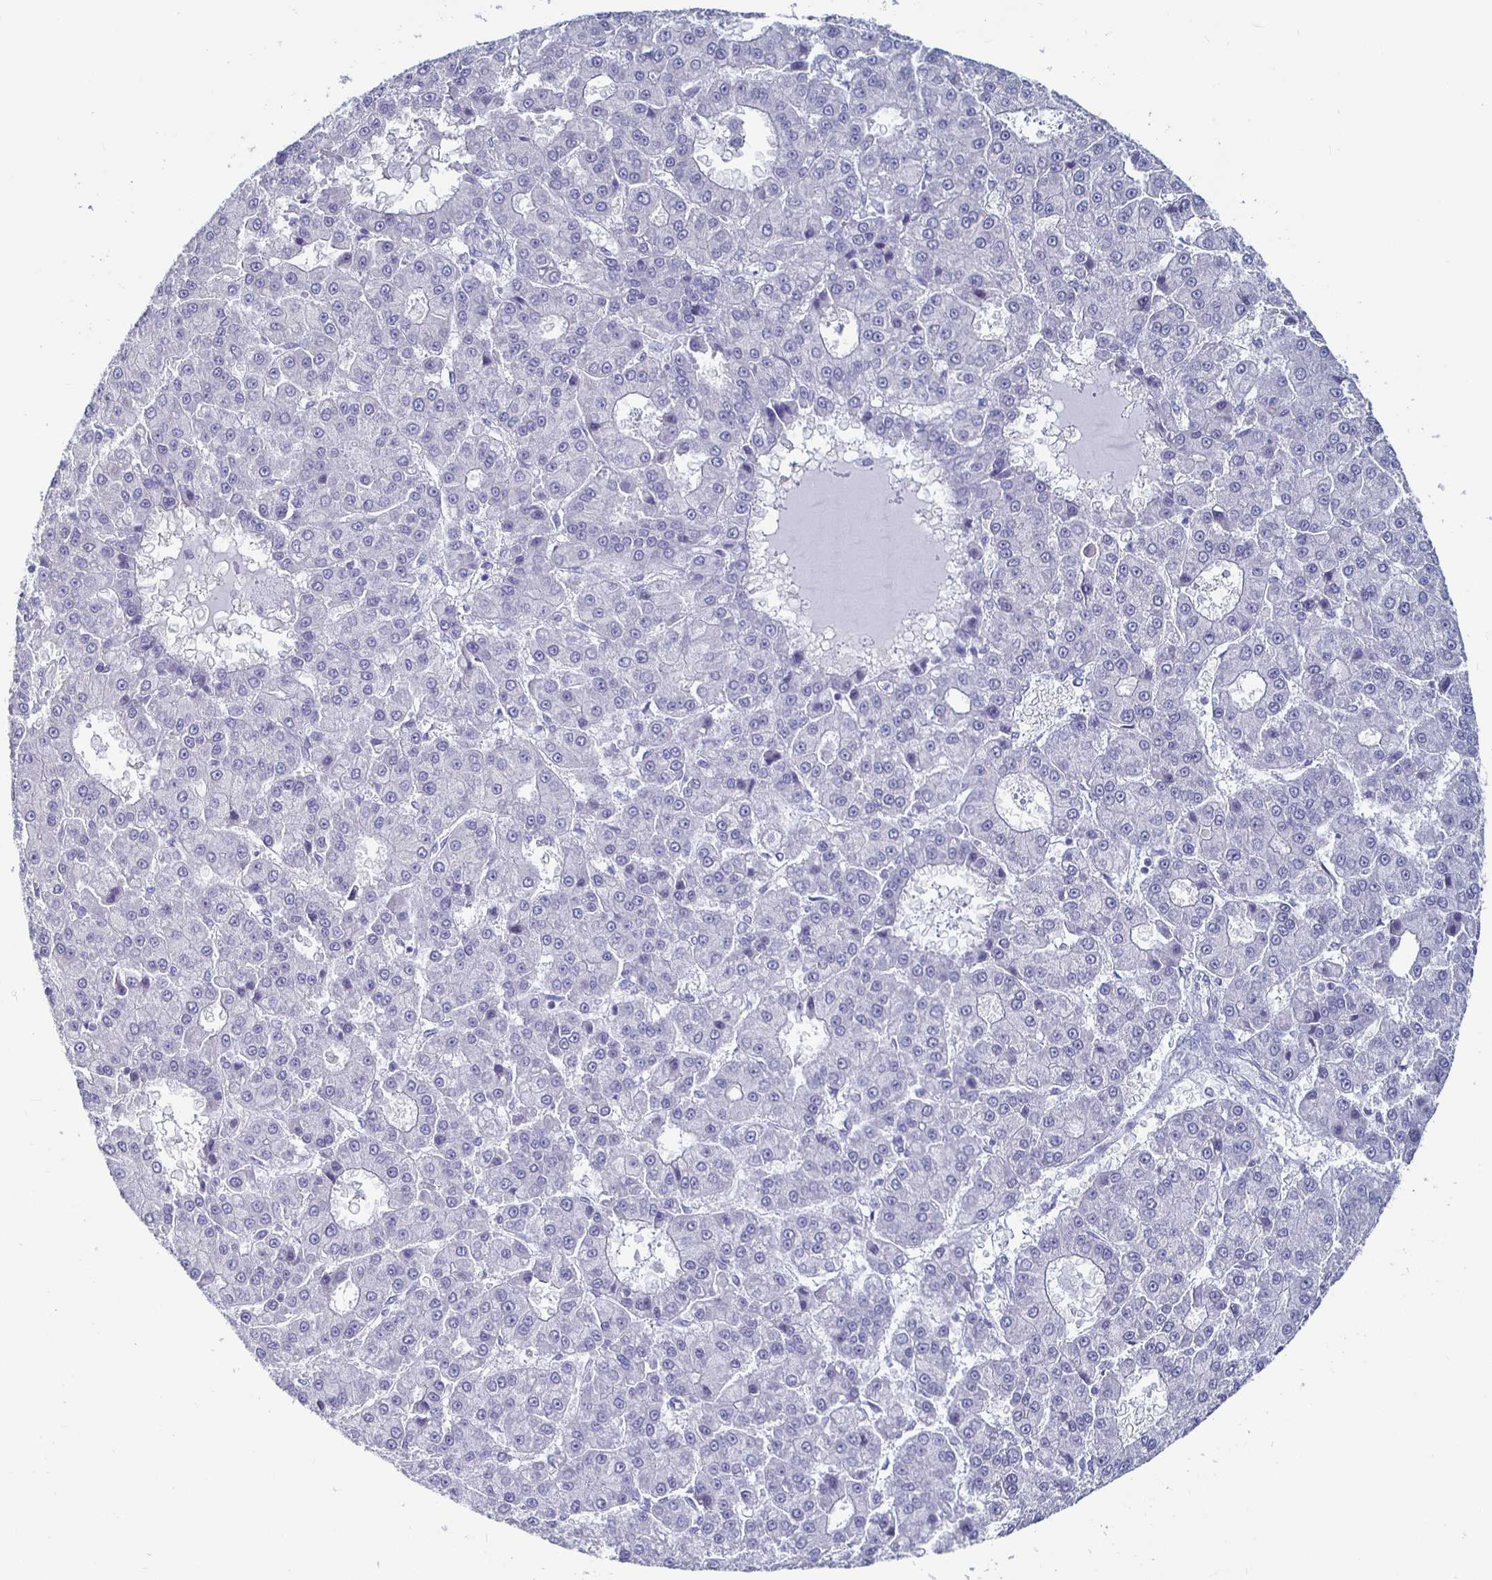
{"staining": {"intensity": "negative", "quantity": "none", "location": "none"}, "tissue": "liver cancer", "cell_type": "Tumor cells", "image_type": "cancer", "snomed": [{"axis": "morphology", "description": "Carcinoma, Hepatocellular, NOS"}, {"axis": "topography", "description": "Liver"}], "caption": "Tumor cells show no significant protein positivity in liver cancer (hepatocellular carcinoma).", "gene": "CA9", "patient": {"sex": "male", "age": 70}}